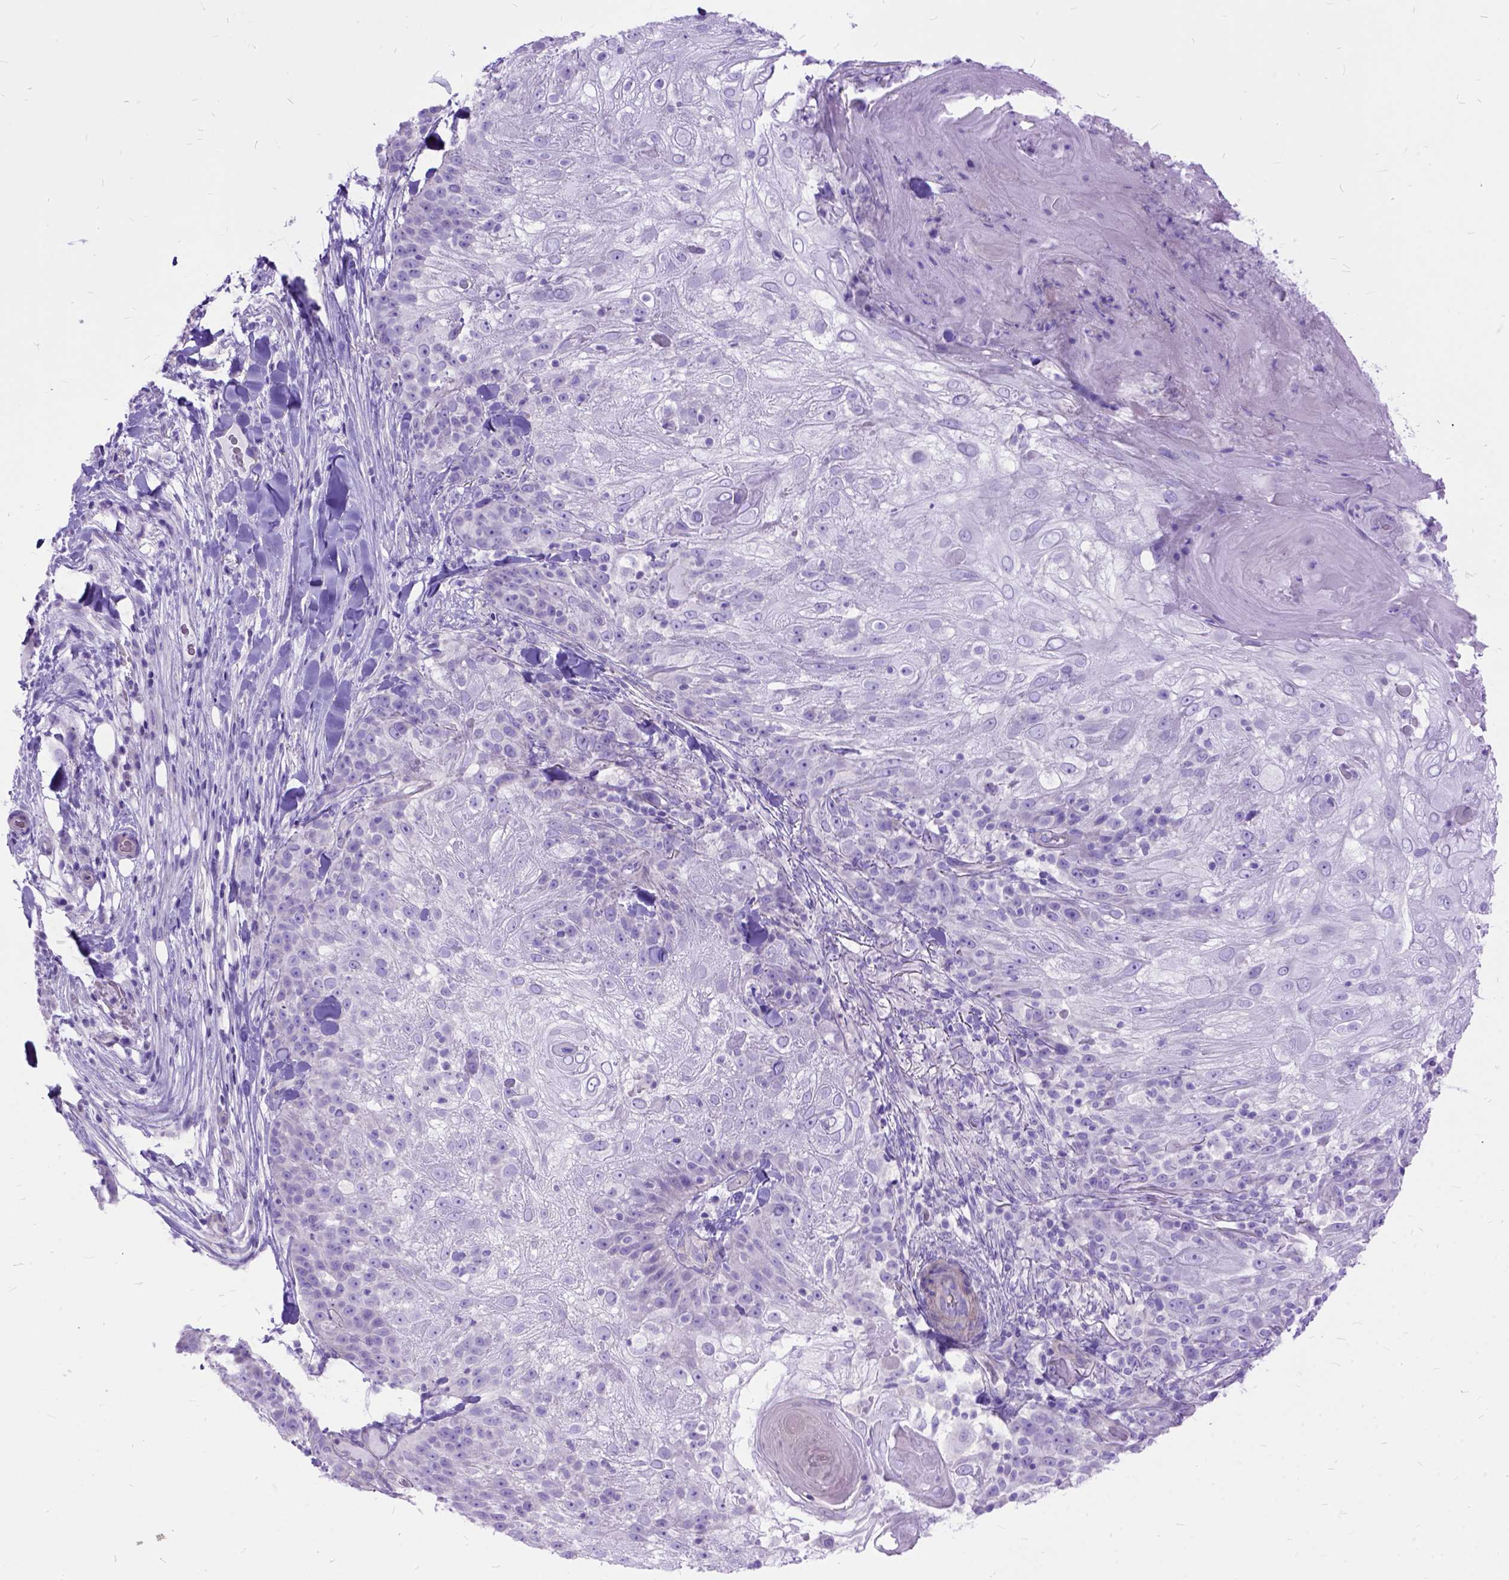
{"staining": {"intensity": "negative", "quantity": "none", "location": "none"}, "tissue": "skin cancer", "cell_type": "Tumor cells", "image_type": "cancer", "snomed": [{"axis": "morphology", "description": "Normal tissue, NOS"}, {"axis": "morphology", "description": "Squamous cell carcinoma, NOS"}, {"axis": "topography", "description": "Skin"}], "caption": "Skin cancer (squamous cell carcinoma) was stained to show a protein in brown. There is no significant positivity in tumor cells.", "gene": "ARL9", "patient": {"sex": "female", "age": 83}}